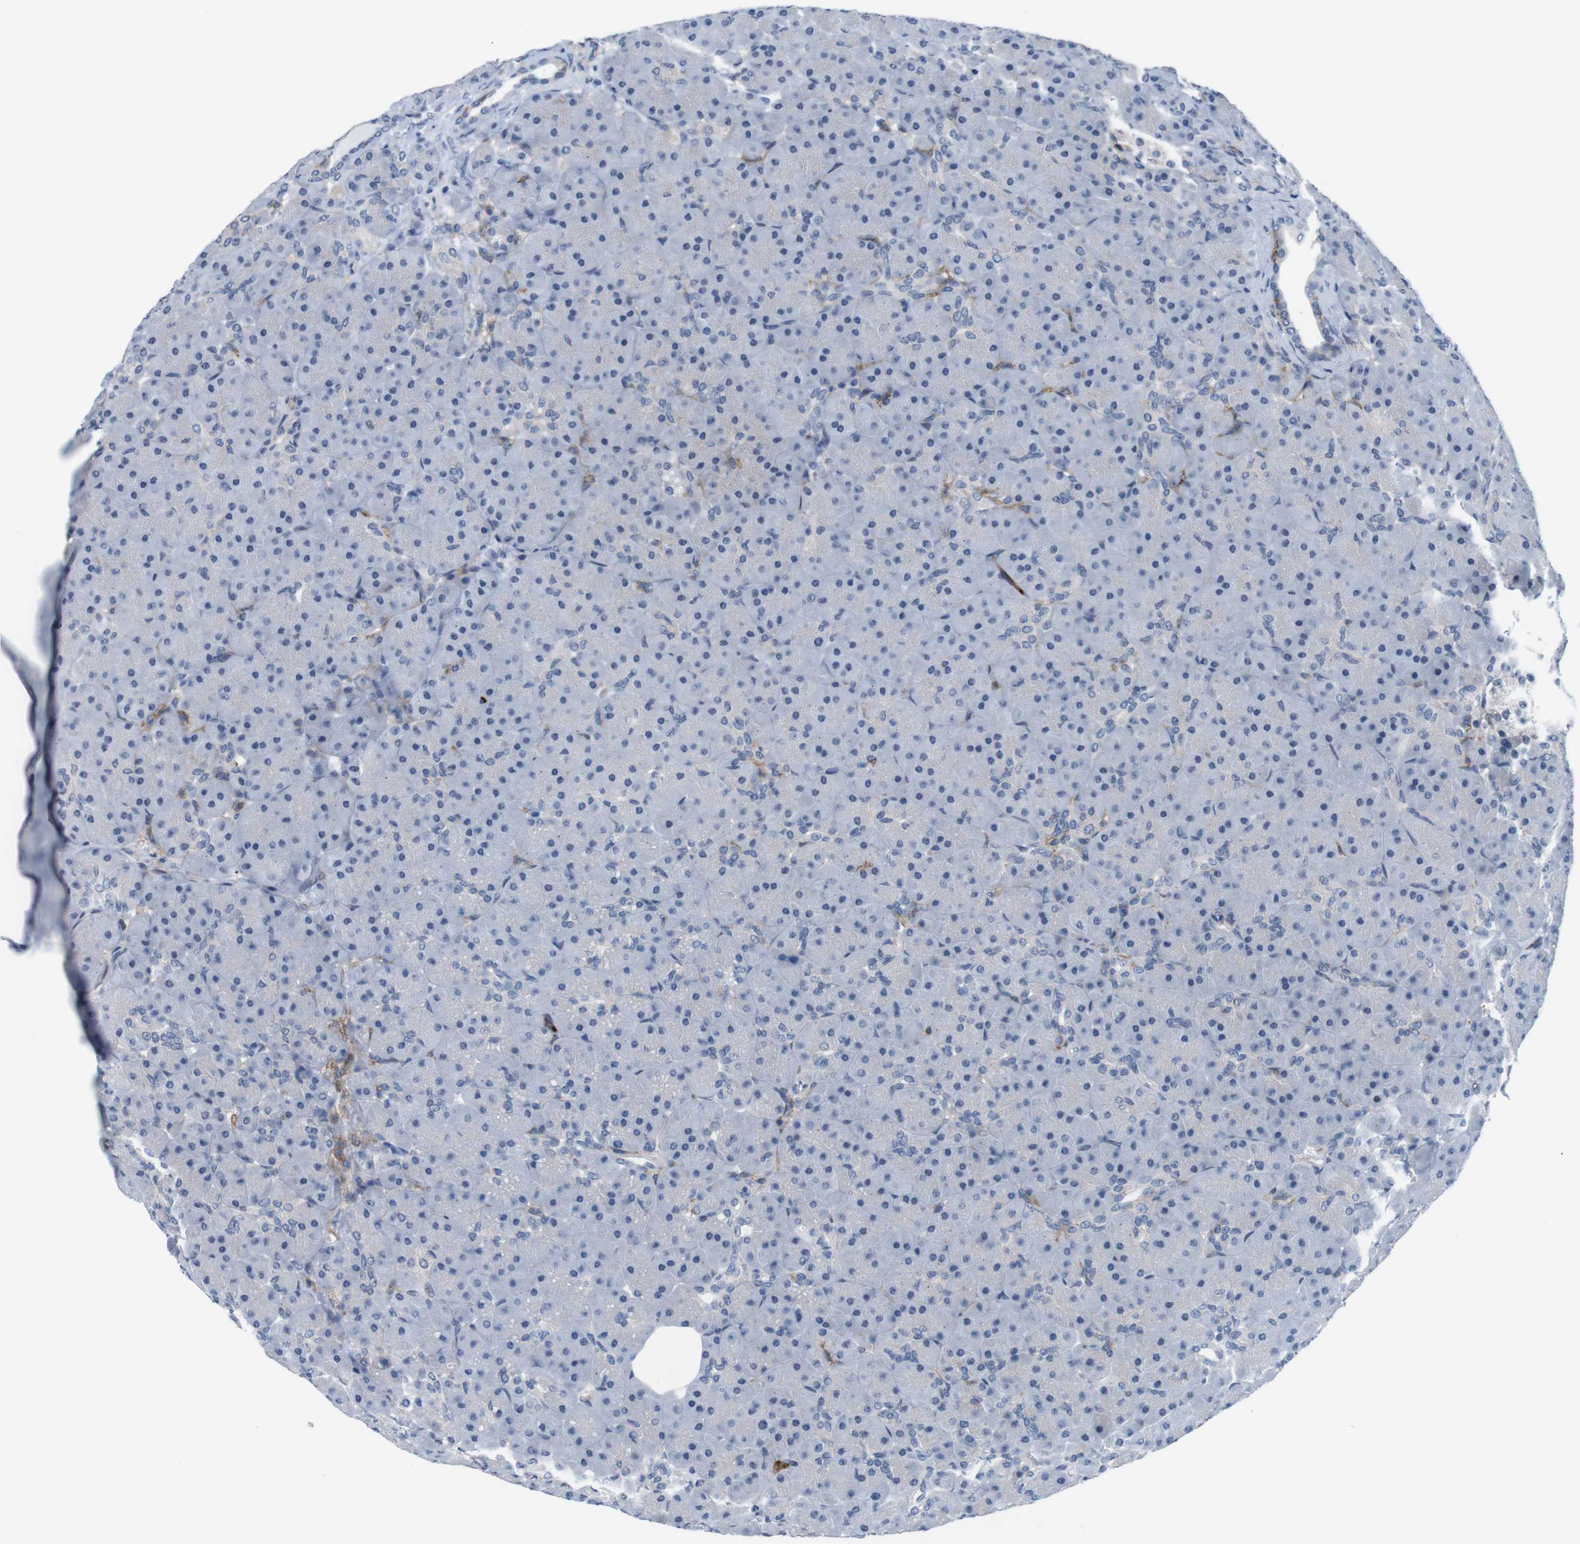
{"staining": {"intensity": "moderate", "quantity": "<25%", "location": "cytoplasmic/membranous"}, "tissue": "pancreas", "cell_type": "Exocrine glandular cells", "image_type": "normal", "snomed": [{"axis": "morphology", "description": "Normal tissue, NOS"}, {"axis": "topography", "description": "Pancreas"}], "caption": "A micrograph of human pancreas stained for a protein reveals moderate cytoplasmic/membranous brown staining in exocrine glandular cells. Nuclei are stained in blue.", "gene": "CD300C", "patient": {"sex": "male", "age": 66}}